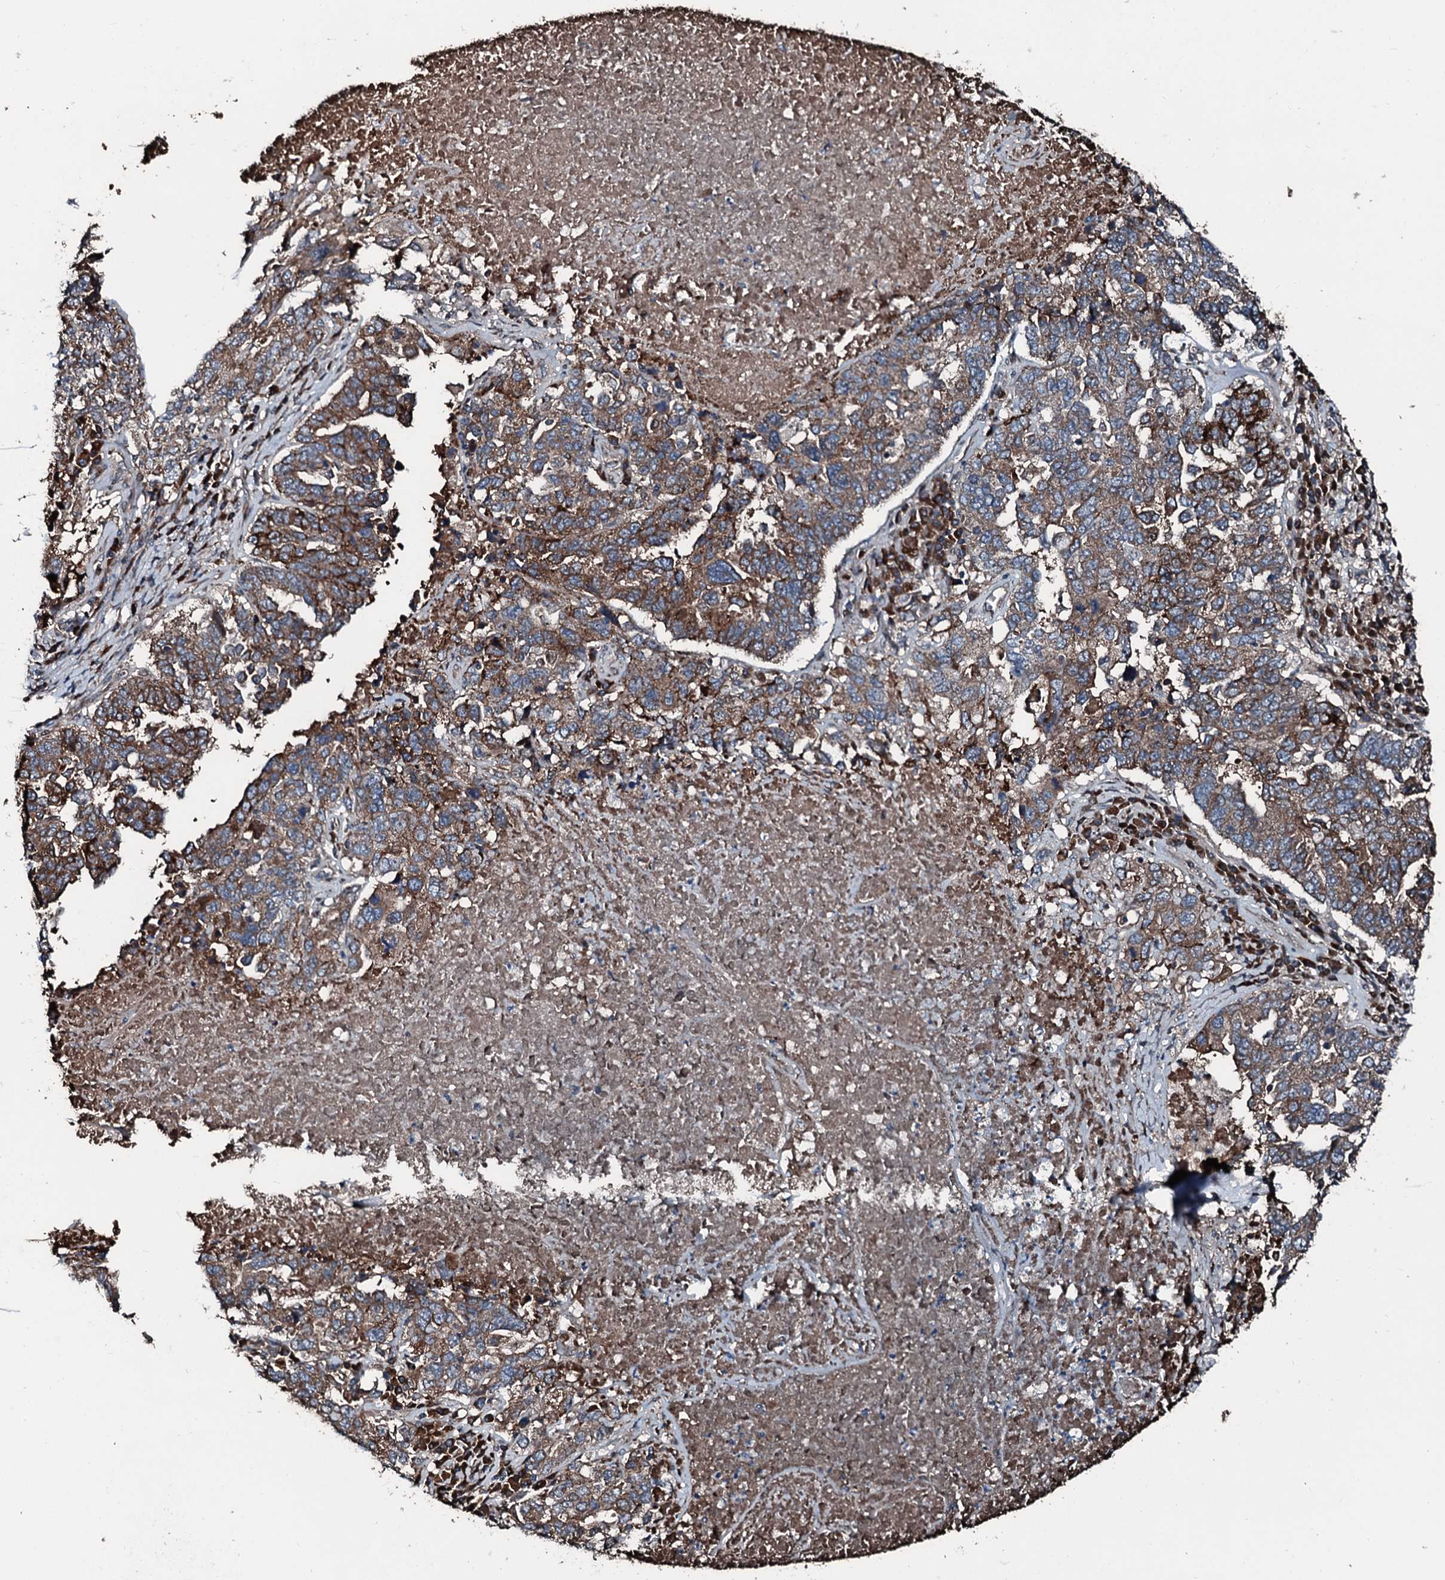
{"staining": {"intensity": "moderate", "quantity": ">75%", "location": "cytoplasmic/membranous"}, "tissue": "ovarian cancer", "cell_type": "Tumor cells", "image_type": "cancer", "snomed": [{"axis": "morphology", "description": "Carcinoma, endometroid"}, {"axis": "topography", "description": "Ovary"}], "caption": "There is medium levels of moderate cytoplasmic/membranous expression in tumor cells of endometroid carcinoma (ovarian), as demonstrated by immunohistochemical staining (brown color).", "gene": "AARS1", "patient": {"sex": "female", "age": 62}}